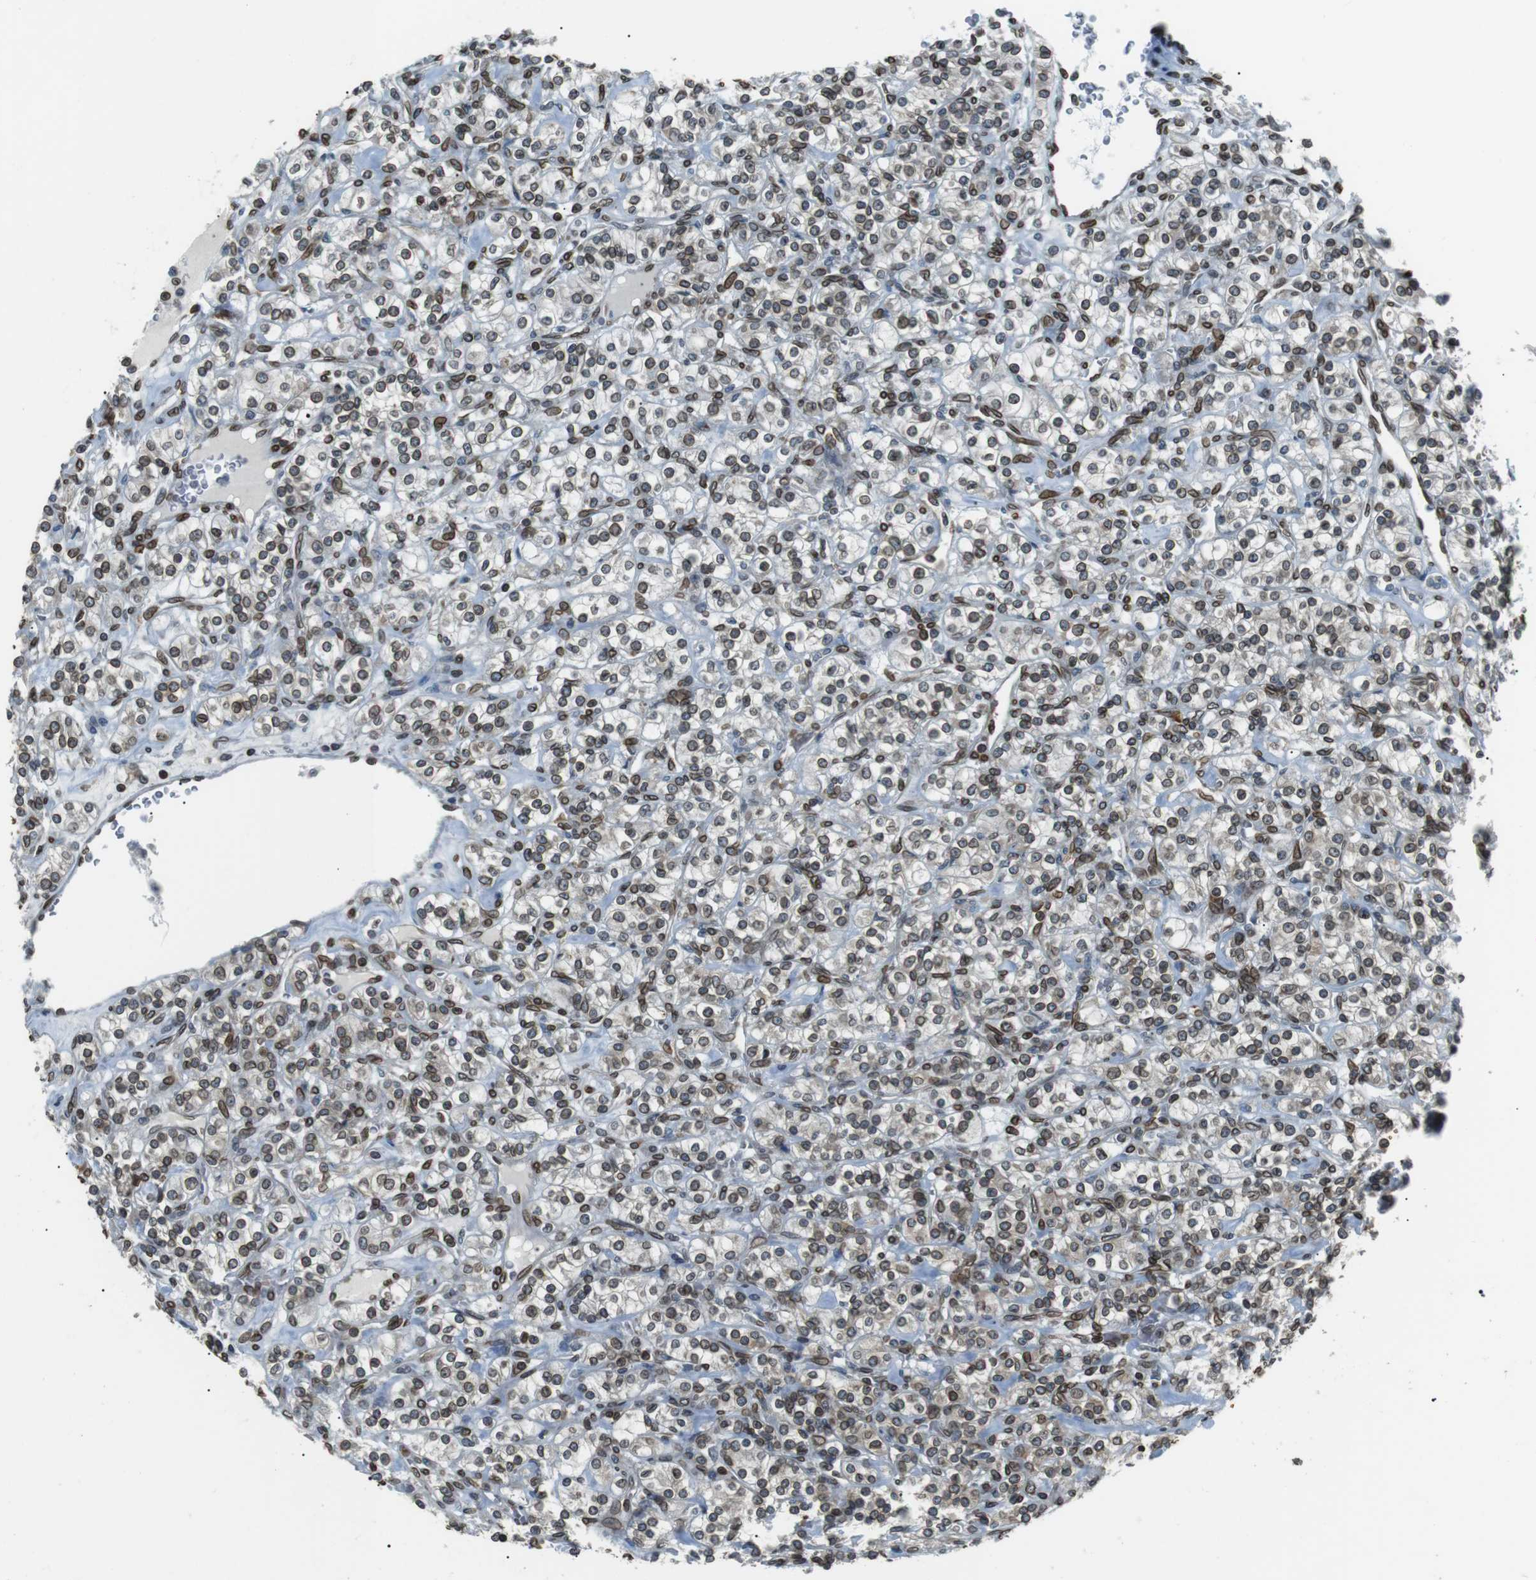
{"staining": {"intensity": "moderate", "quantity": ">75%", "location": "cytoplasmic/membranous,nuclear"}, "tissue": "renal cancer", "cell_type": "Tumor cells", "image_type": "cancer", "snomed": [{"axis": "morphology", "description": "Adenocarcinoma, NOS"}, {"axis": "topography", "description": "Kidney"}], "caption": "About >75% of tumor cells in renal cancer (adenocarcinoma) demonstrate moderate cytoplasmic/membranous and nuclear protein positivity as visualized by brown immunohistochemical staining.", "gene": "TMX4", "patient": {"sex": "male", "age": 77}}